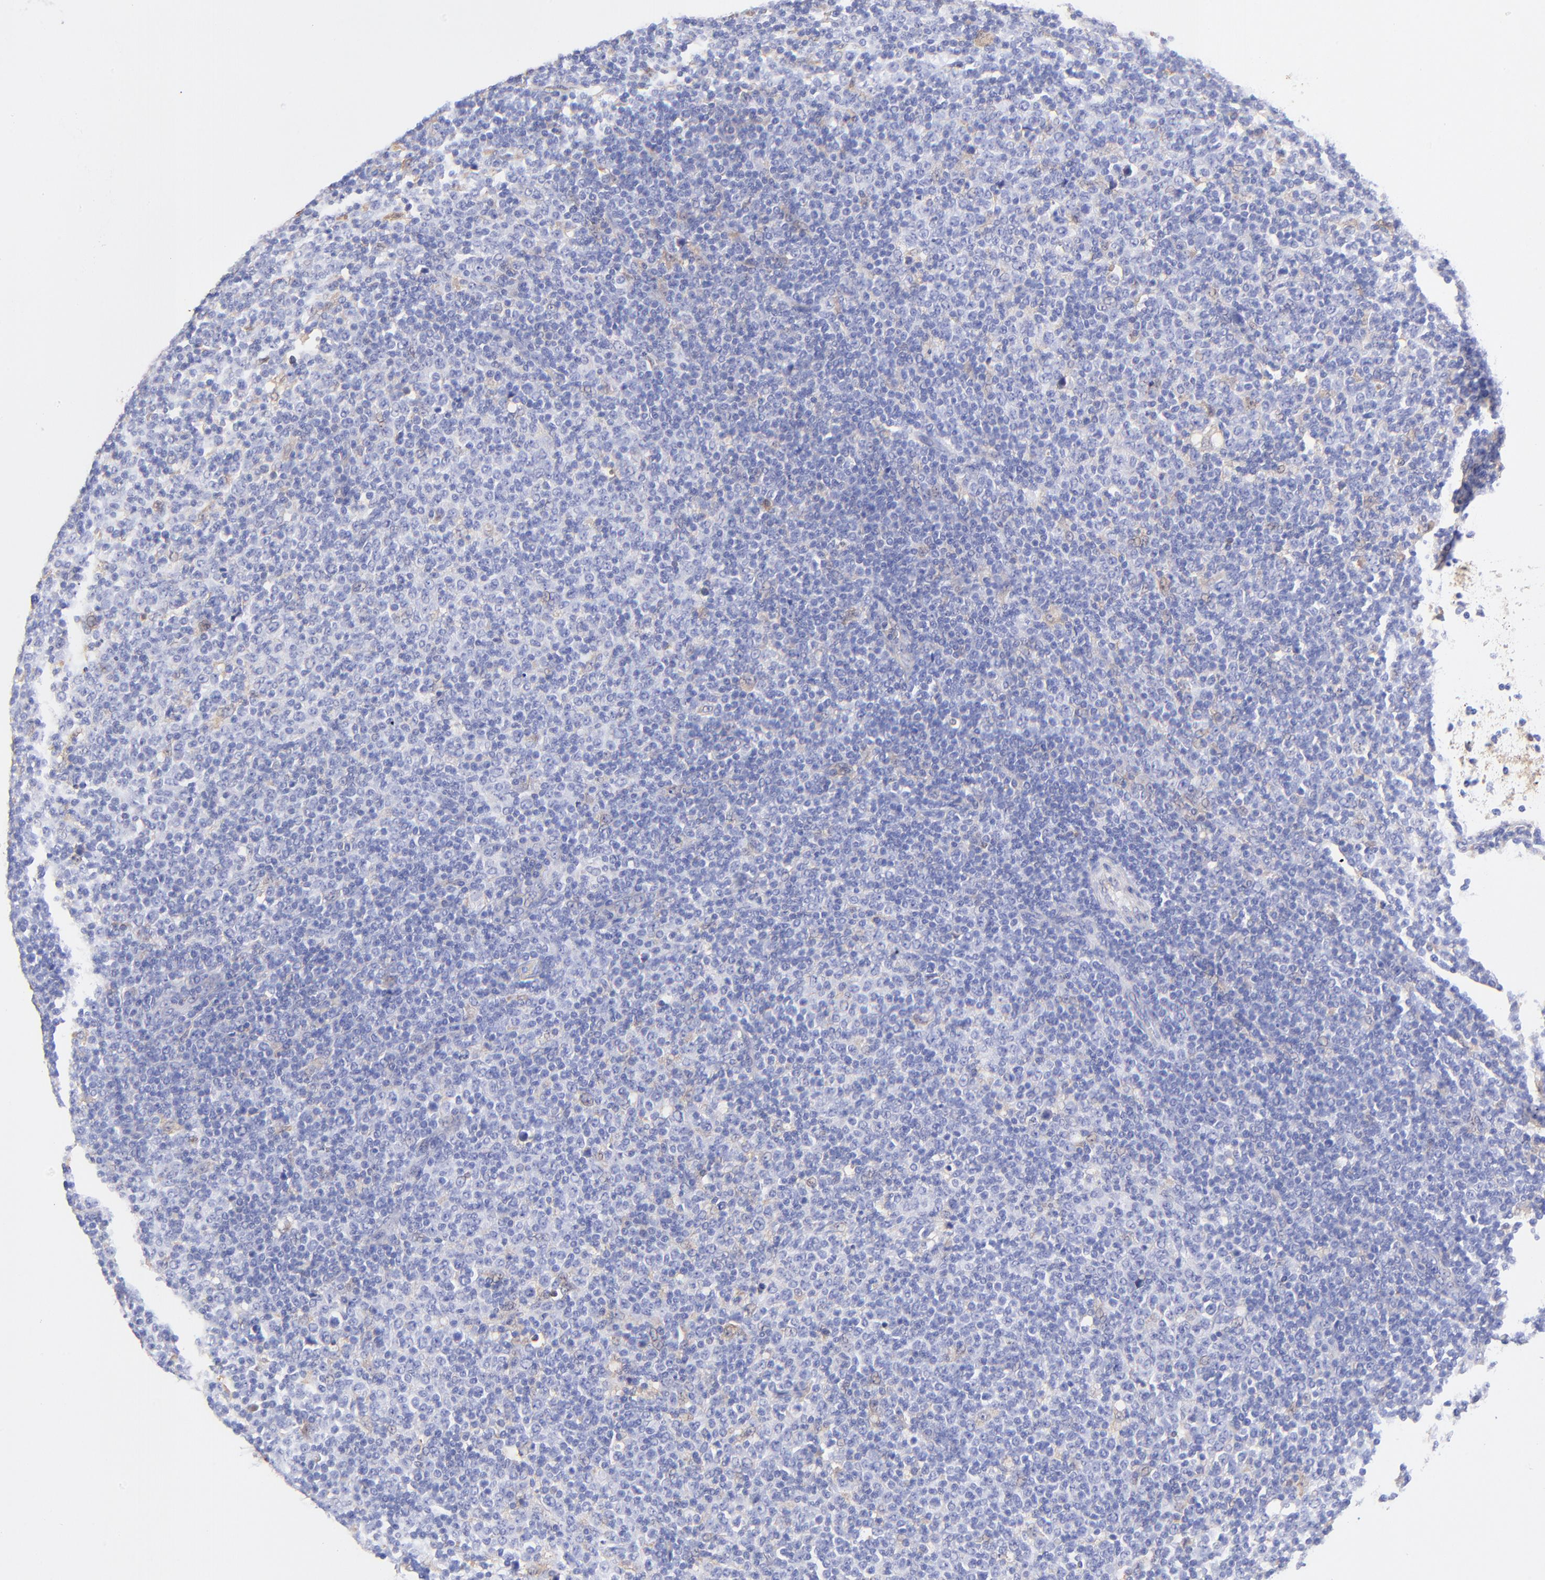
{"staining": {"intensity": "negative", "quantity": "none", "location": "none"}, "tissue": "lymphoma", "cell_type": "Tumor cells", "image_type": "cancer", "snomed": [{"axis": "morphology", "description": "Malignant lymphoma, non-Hodgkin's type, Low grade"}, {"axis": "topography", "description": "Lymph node"}], "caption": "Human lymphoma stained for a protein using immunohistochemistry reveals no staining in tumor cells.", "gene": "ALDH1A1", "patient": {"sex": "male", "age": 70}}